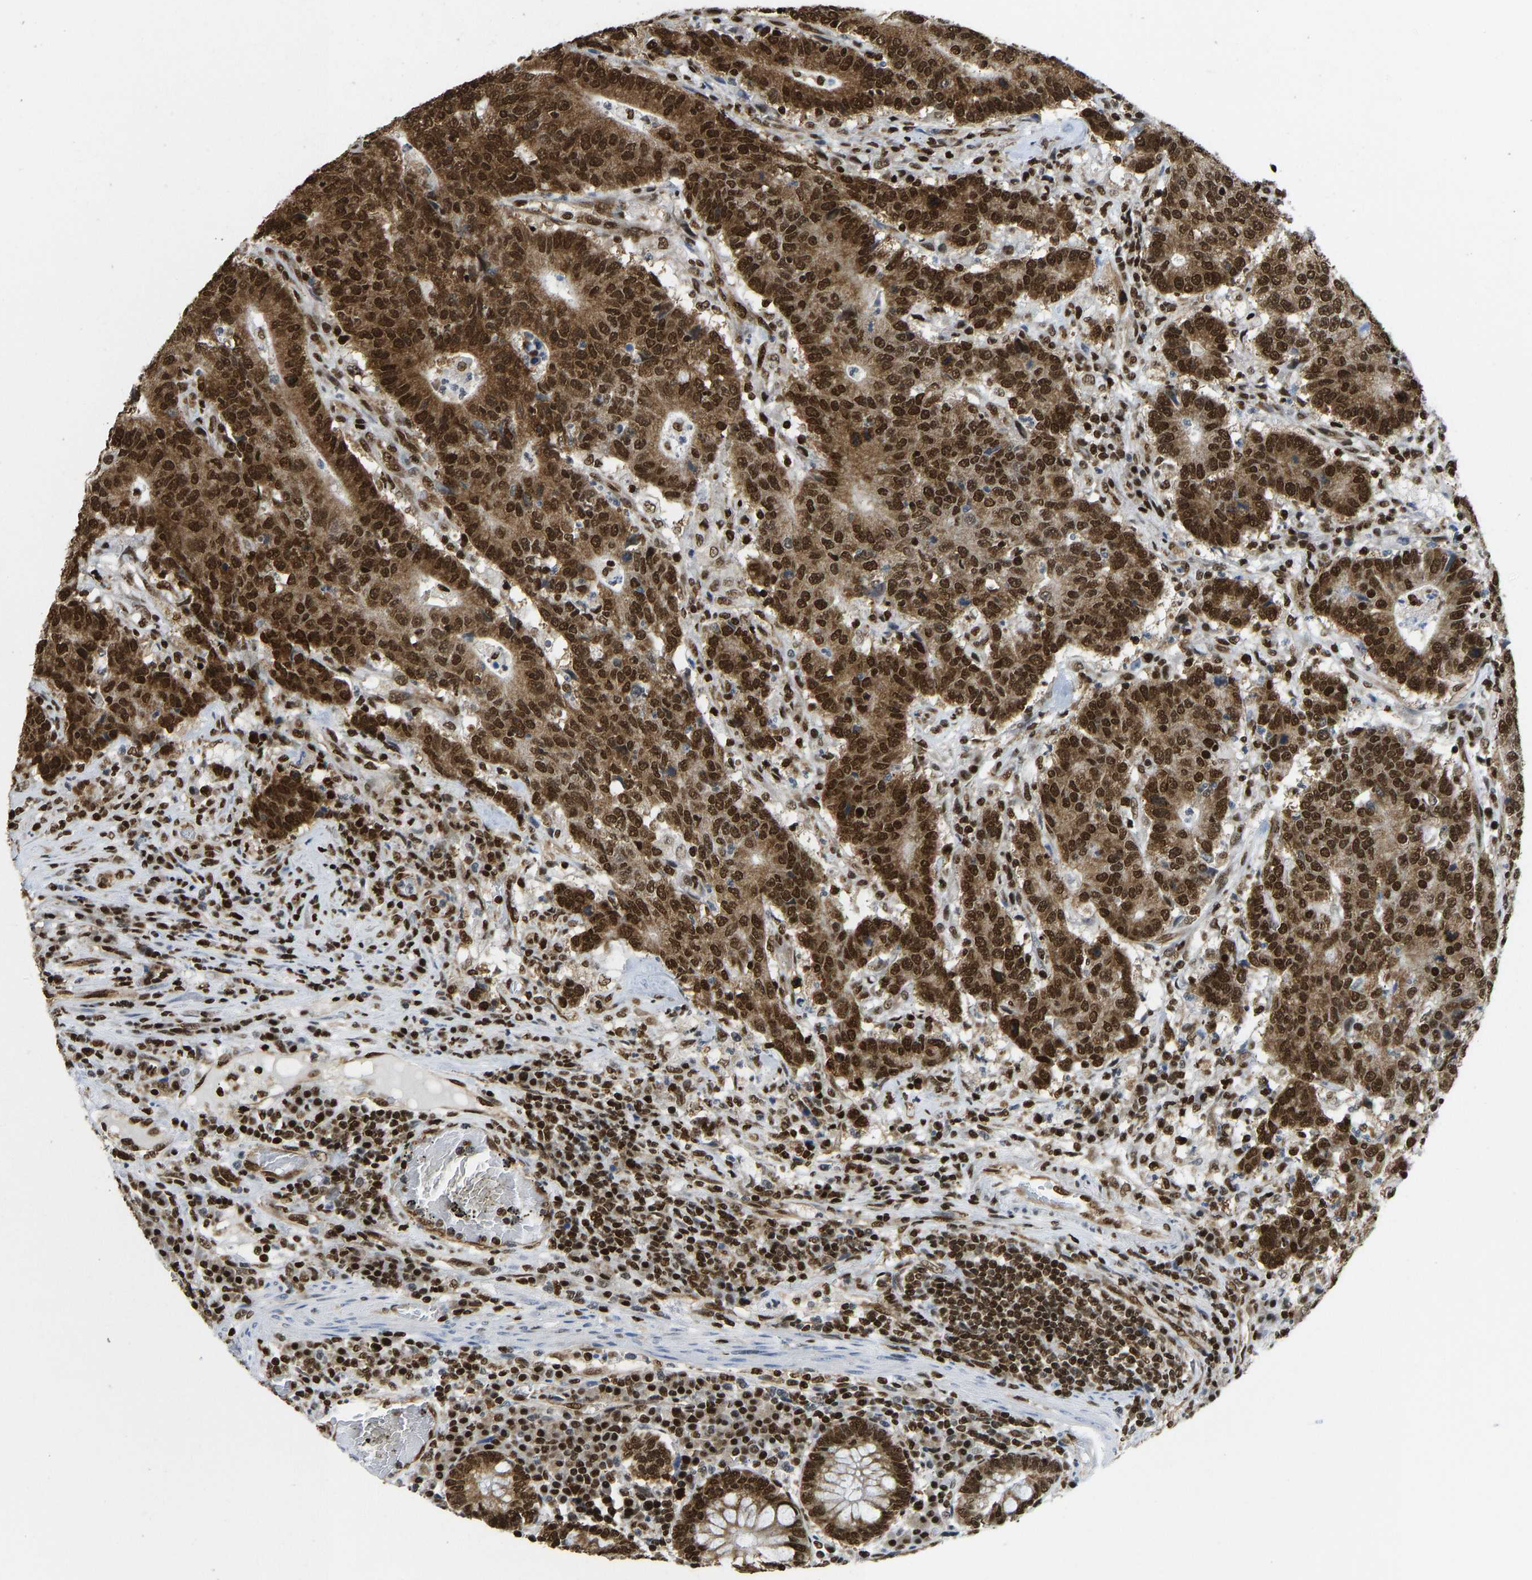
{"staining": {"intensity": "strong", "quantity": ">75%", "location": "cytoplasmic/membranous,nuclear"}, "tissue": "colorectal cancer", "cell_type": "Tumor cells", "image_type": "cancer", "snomed": [{"axis": "morphology", "description": "Normal tissue, NOS"}, {"axis": "morphology", "description": "Adenocarcinoma, NOS"}, {"axis": "topography", "description": "Colon"}], "caption": "A photomicrograph of human adenocarcinoma (colorectal) stained for a protein reveals strong cytoplasmic/membranous and nuclear brown staining in tumor cells. Nuclei are stained in blue.", "gene": "ZSCAN20", "patient": {"sex": "female", "age": 75}}